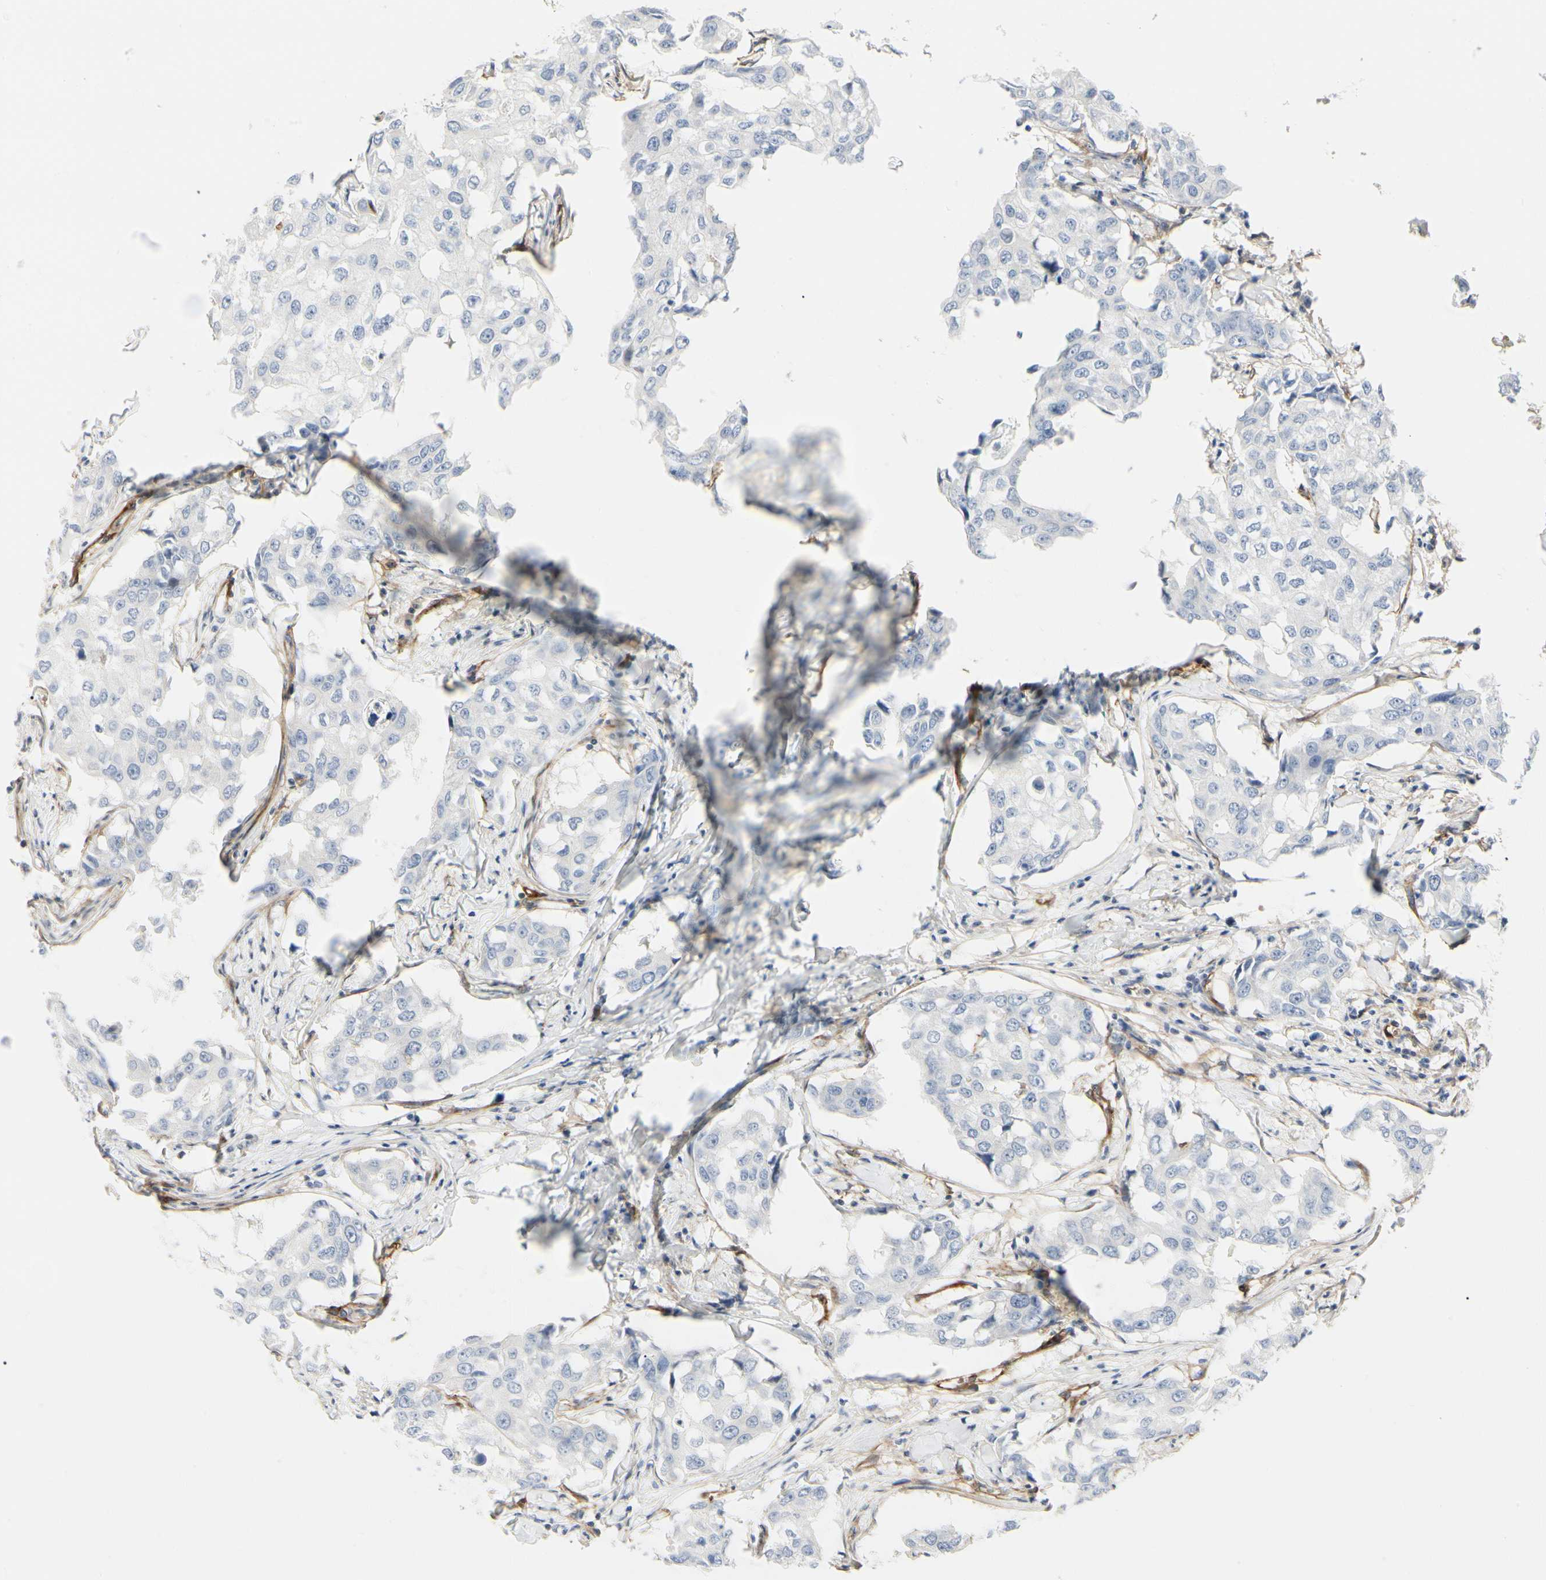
{"staining": {"intensity": "negative", "quantity": "none", "location": "none"}, "tissue": "breast cancer", "cell_type": "Tumor cells", "image_type": "cancer", "snomed": [{"axis": "morphology", "description": "Duct carcinoma"}, {"axis": "topography", "description": "Breast"}], "caption": "Tumor cells are negative for protein expression in human breast invasive ductal carcinoma.", "gene": "GGT5", "patient": {"sex": "female", "age": 27}}